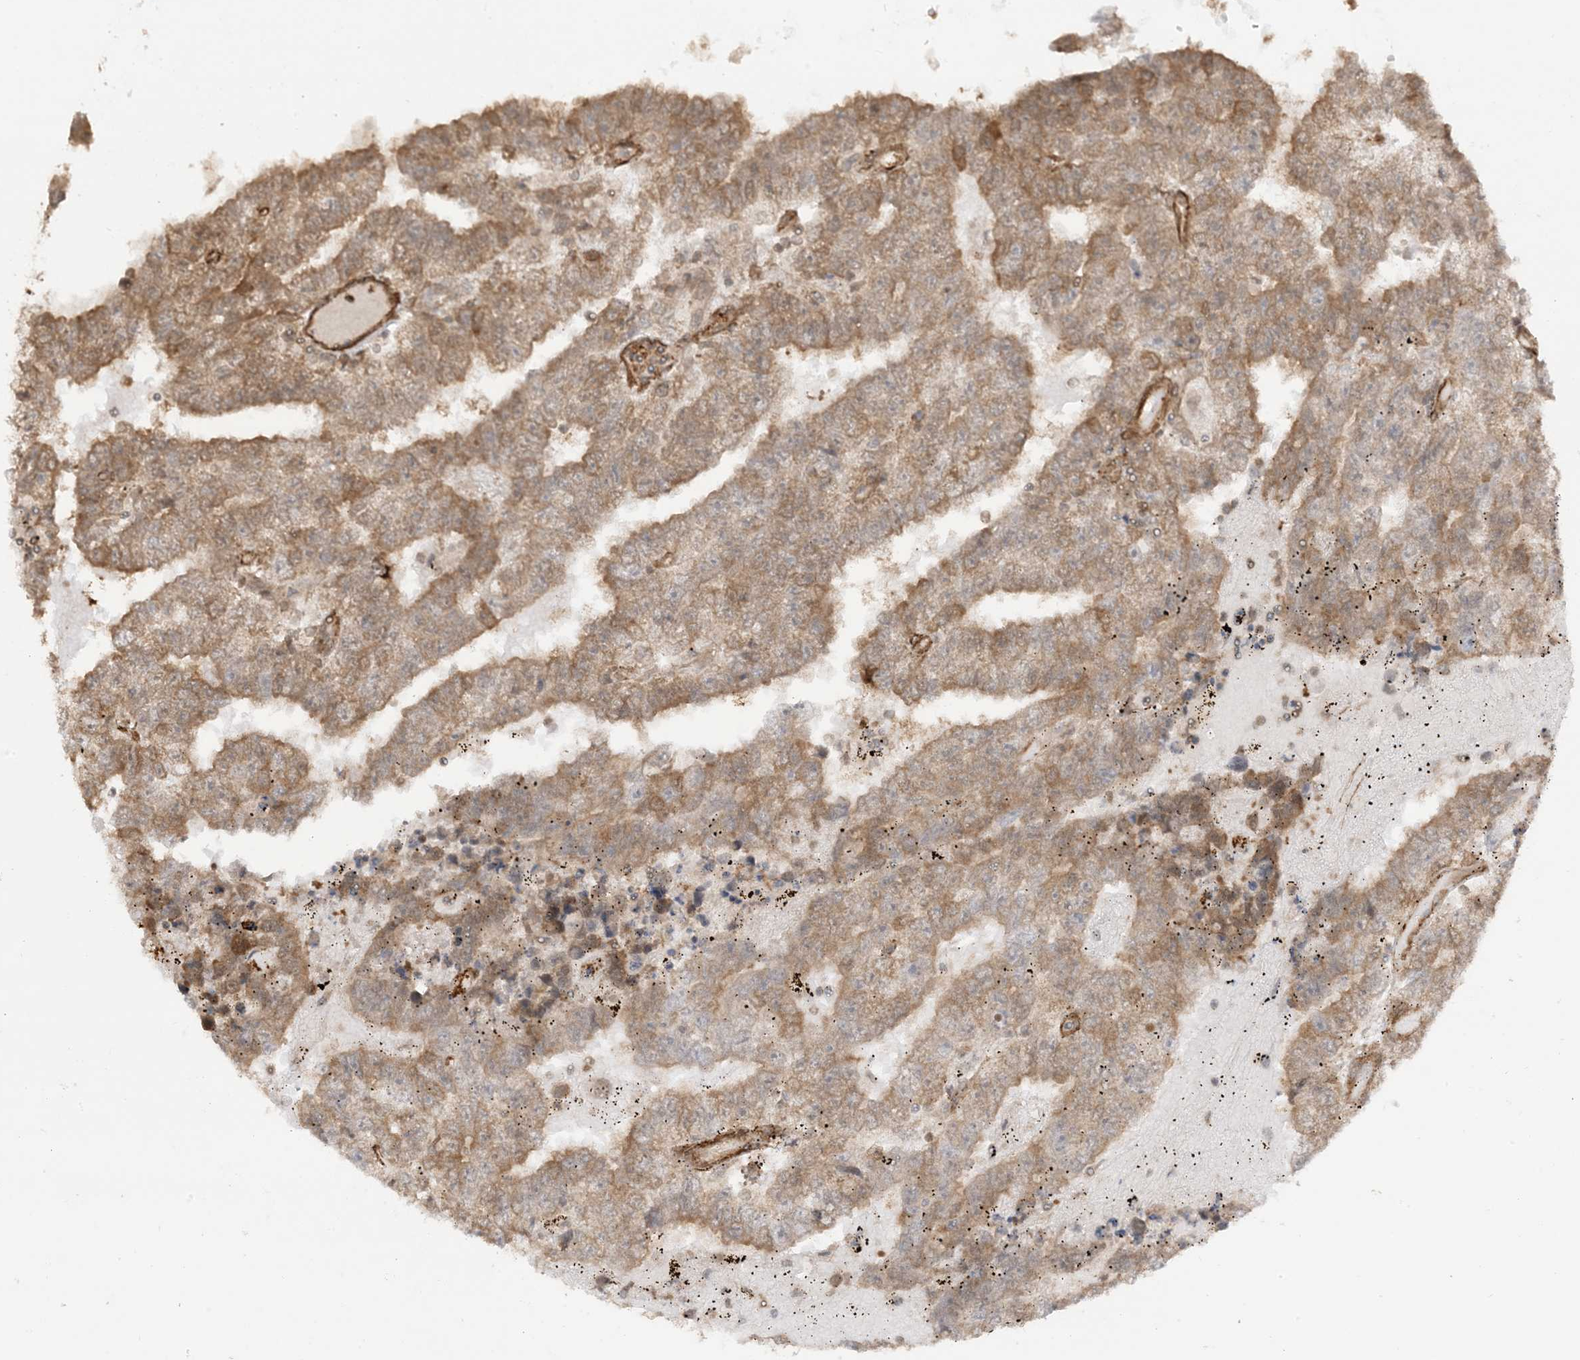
{"staining": {"intensity": "moderate", "quantity": ">75%", "location": "cytoplasmic/membranous"}, "tissue": "testis cancer", "cell_type": "Tumor cells", "image_type": "cancer", "snomed": [{"axis": "morphology", "description": "Carcinoma, Embryonal, NOS"}, {"axis": "topography", "description": "Testis"}], "caption": "An image of testis embryonal carcinoma stained for a protein demonstrates moderate cytoplasmic/membranous brown staining in tumor cells.", "gene": "TBCC", "patient": {"sex": "male", "age": 25}}